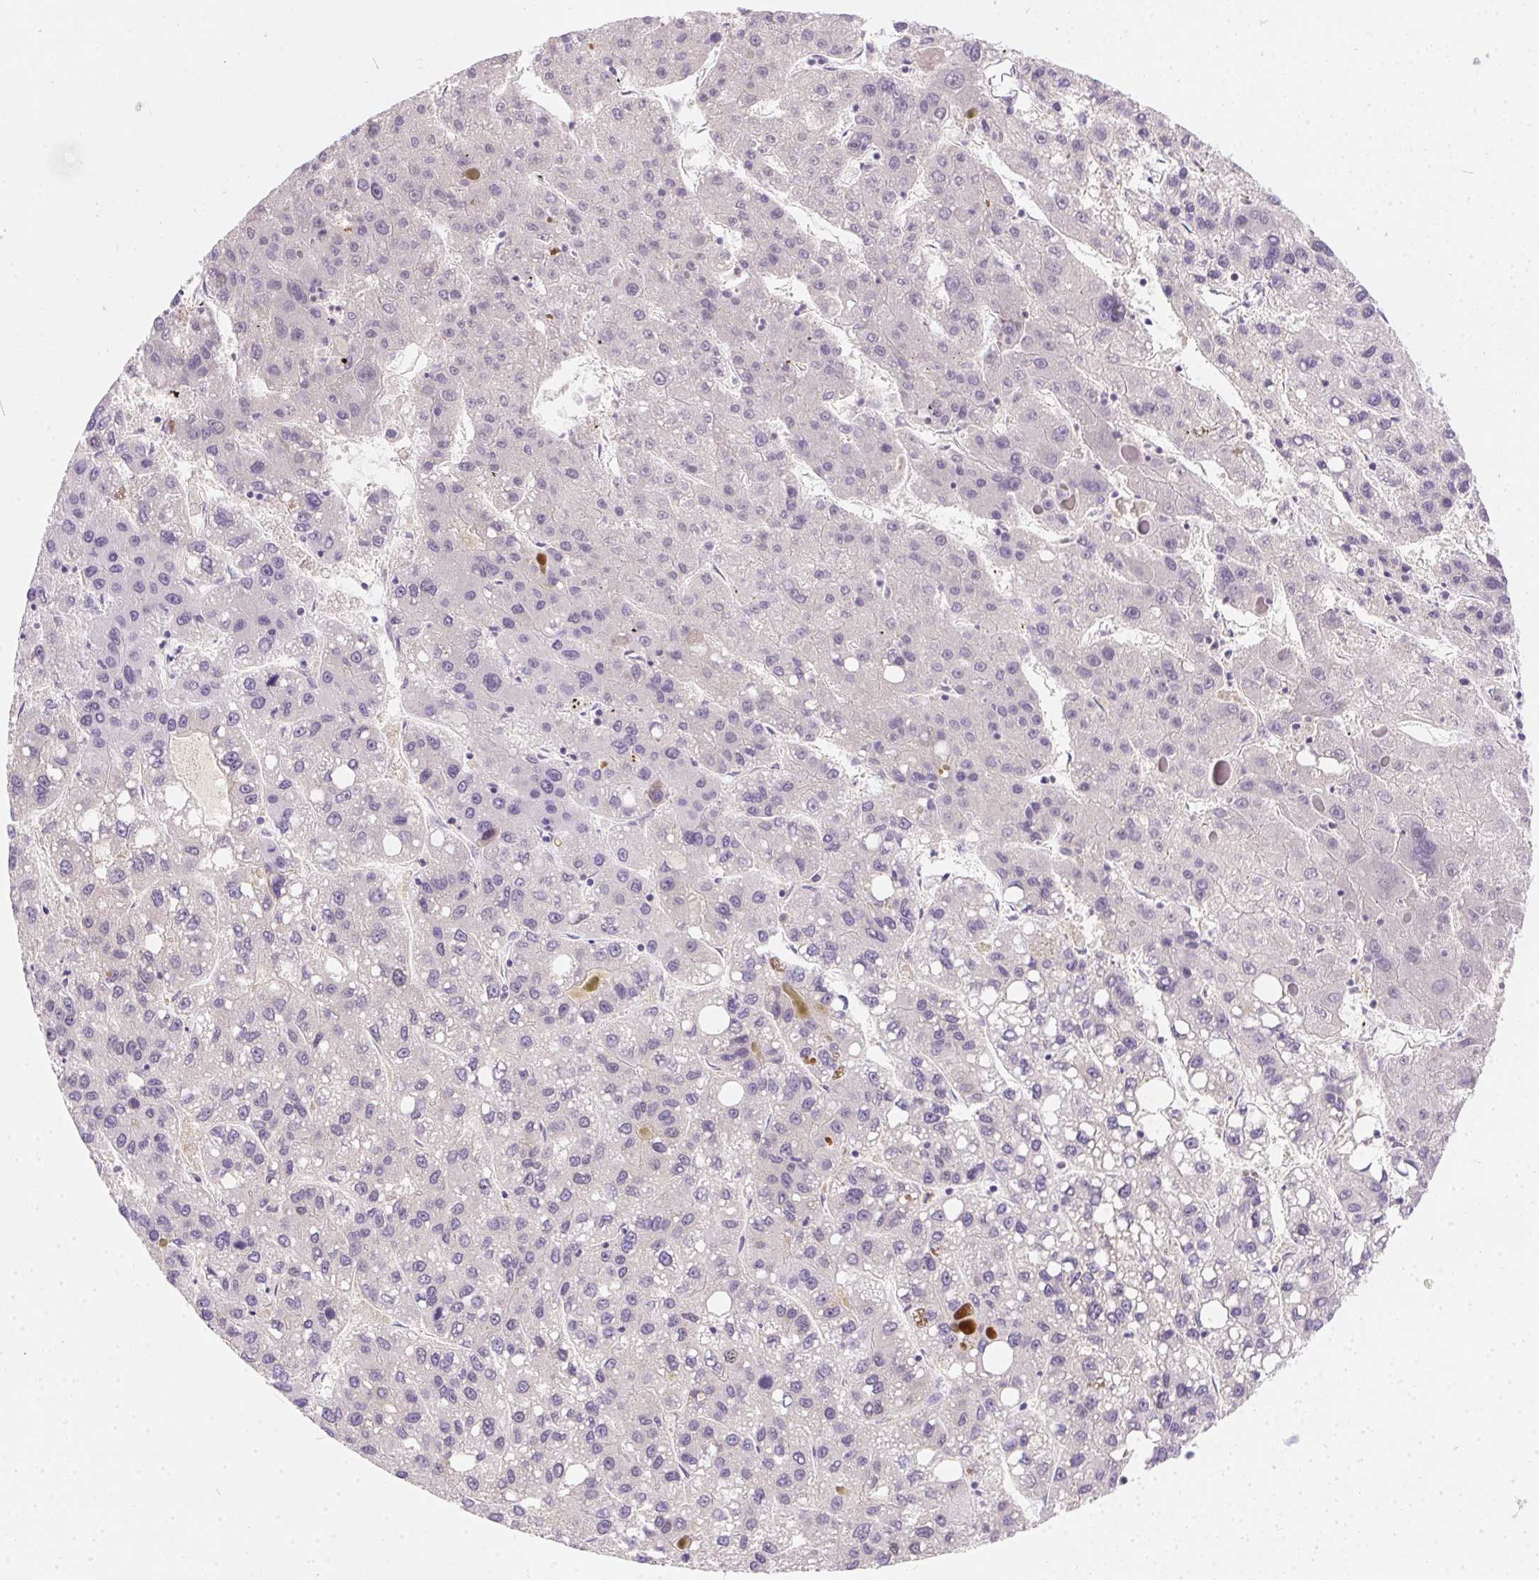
{"staining": {"intensity": "negative", "quantity": "none", "location": "none"}, "tissue": "liver cancer", "cell_type": "Tumor cells", "image_type": "cancer", "snomed": [{"axis": "morphology", "description": "Carcinoma, Hepatocellular, NOS"}, {"axis": "topography", "description": "Liver"}], "caption": "High power microscopy image of an immunohistochemistry image of liver cancer (hepatocellular carcinoma), revealing no significant staining in tumor cells. The staining is performed using DAB (3,3'-diaminobenzidine) brown chromogen with nuclei counter-stained in using hematoxylin.", "gene": "SSTR4", "patient": {"sex": "female", "age": 82}}